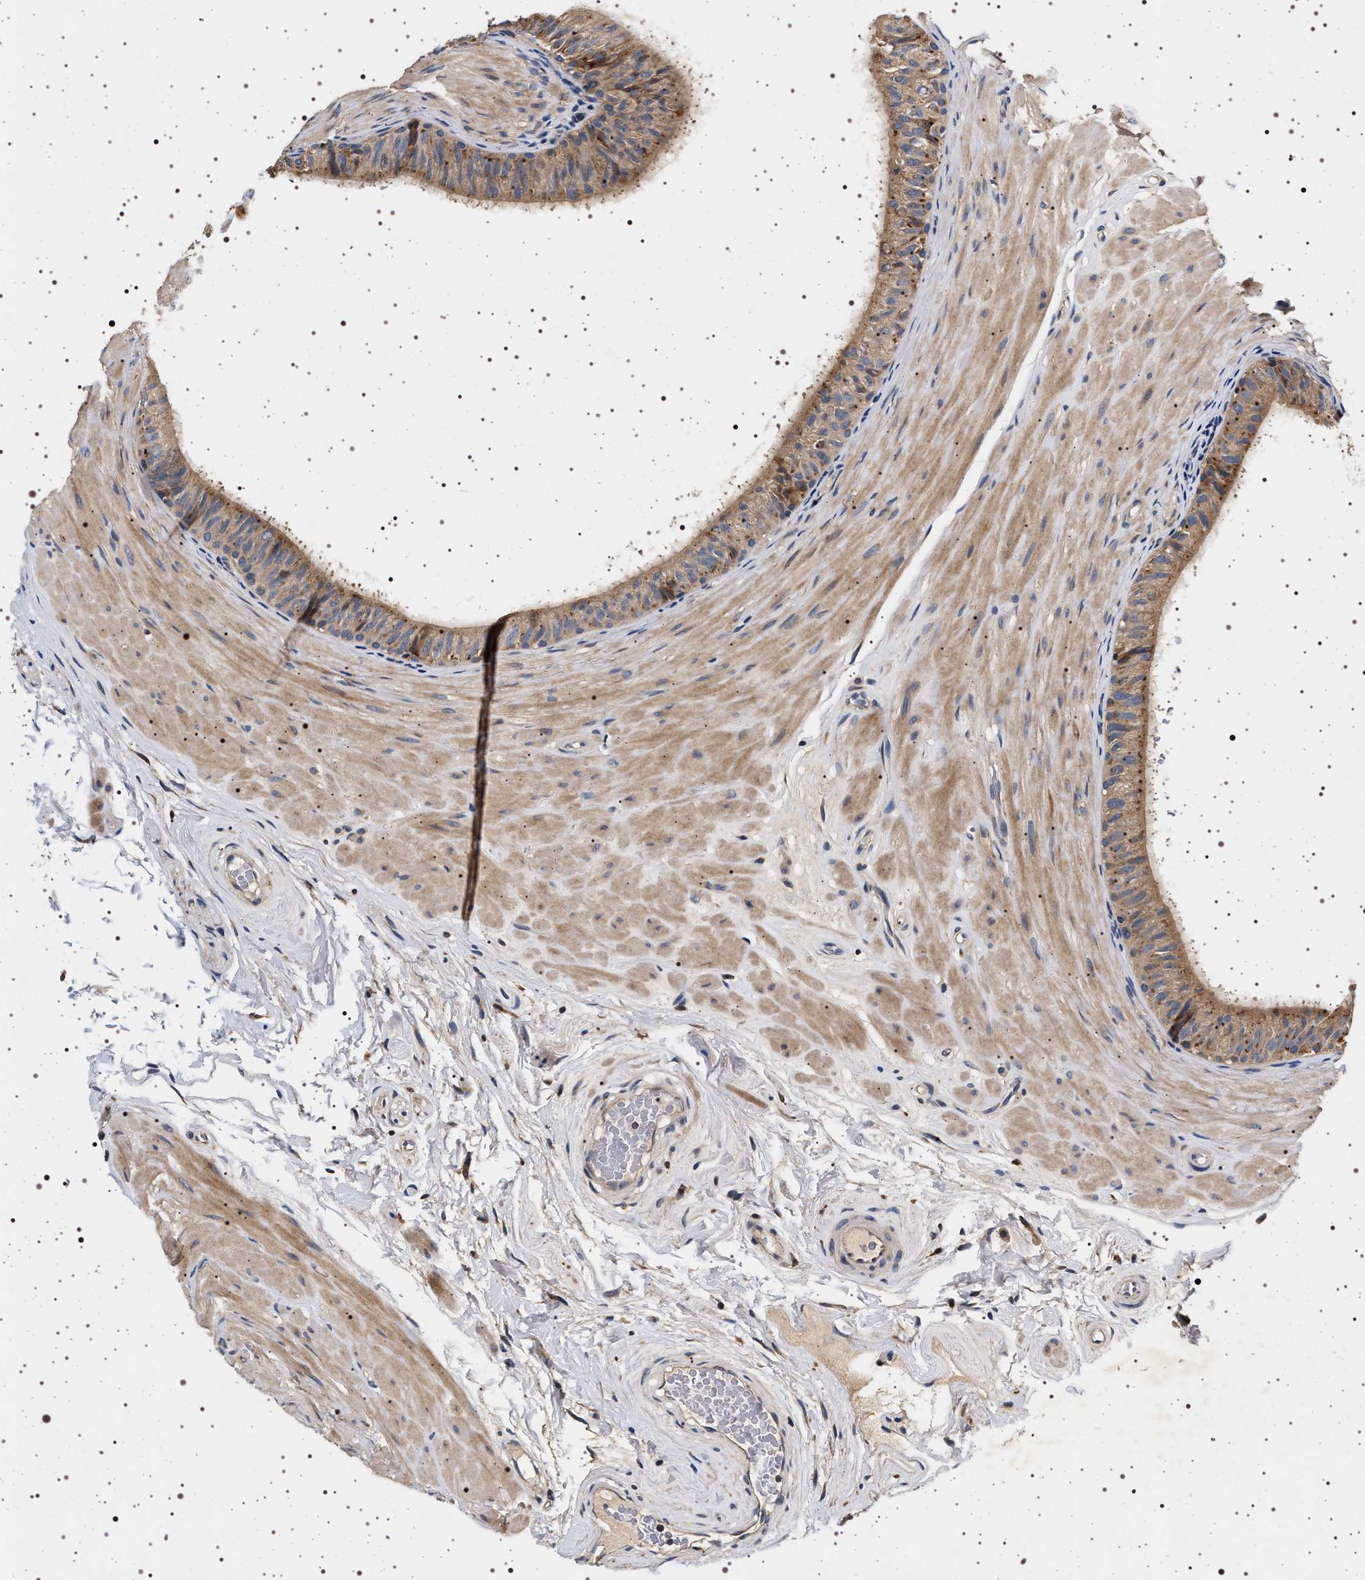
{"staining": {"intensity": "moderate", "quantity": ">75%", "location": "cytoplasmic/membranous"}, "tissue": "epididymis", "cell_type": "Glandular cells", "image_type": "normal", "snomed": [{"axis": "morphology", "description": "Normal tissue, NOS"}, {"axis": "topography", "description": "Epididymis"}], "caption": "This photomicrograph demonstrates IHC staining of unremarkable human epididymis, with medium moderate cytoplasmic/membranous positivity in approximately >75% of glandular cells.", "gene": "DCBLD2", "patient": {"sex": "male", "age": 34}}